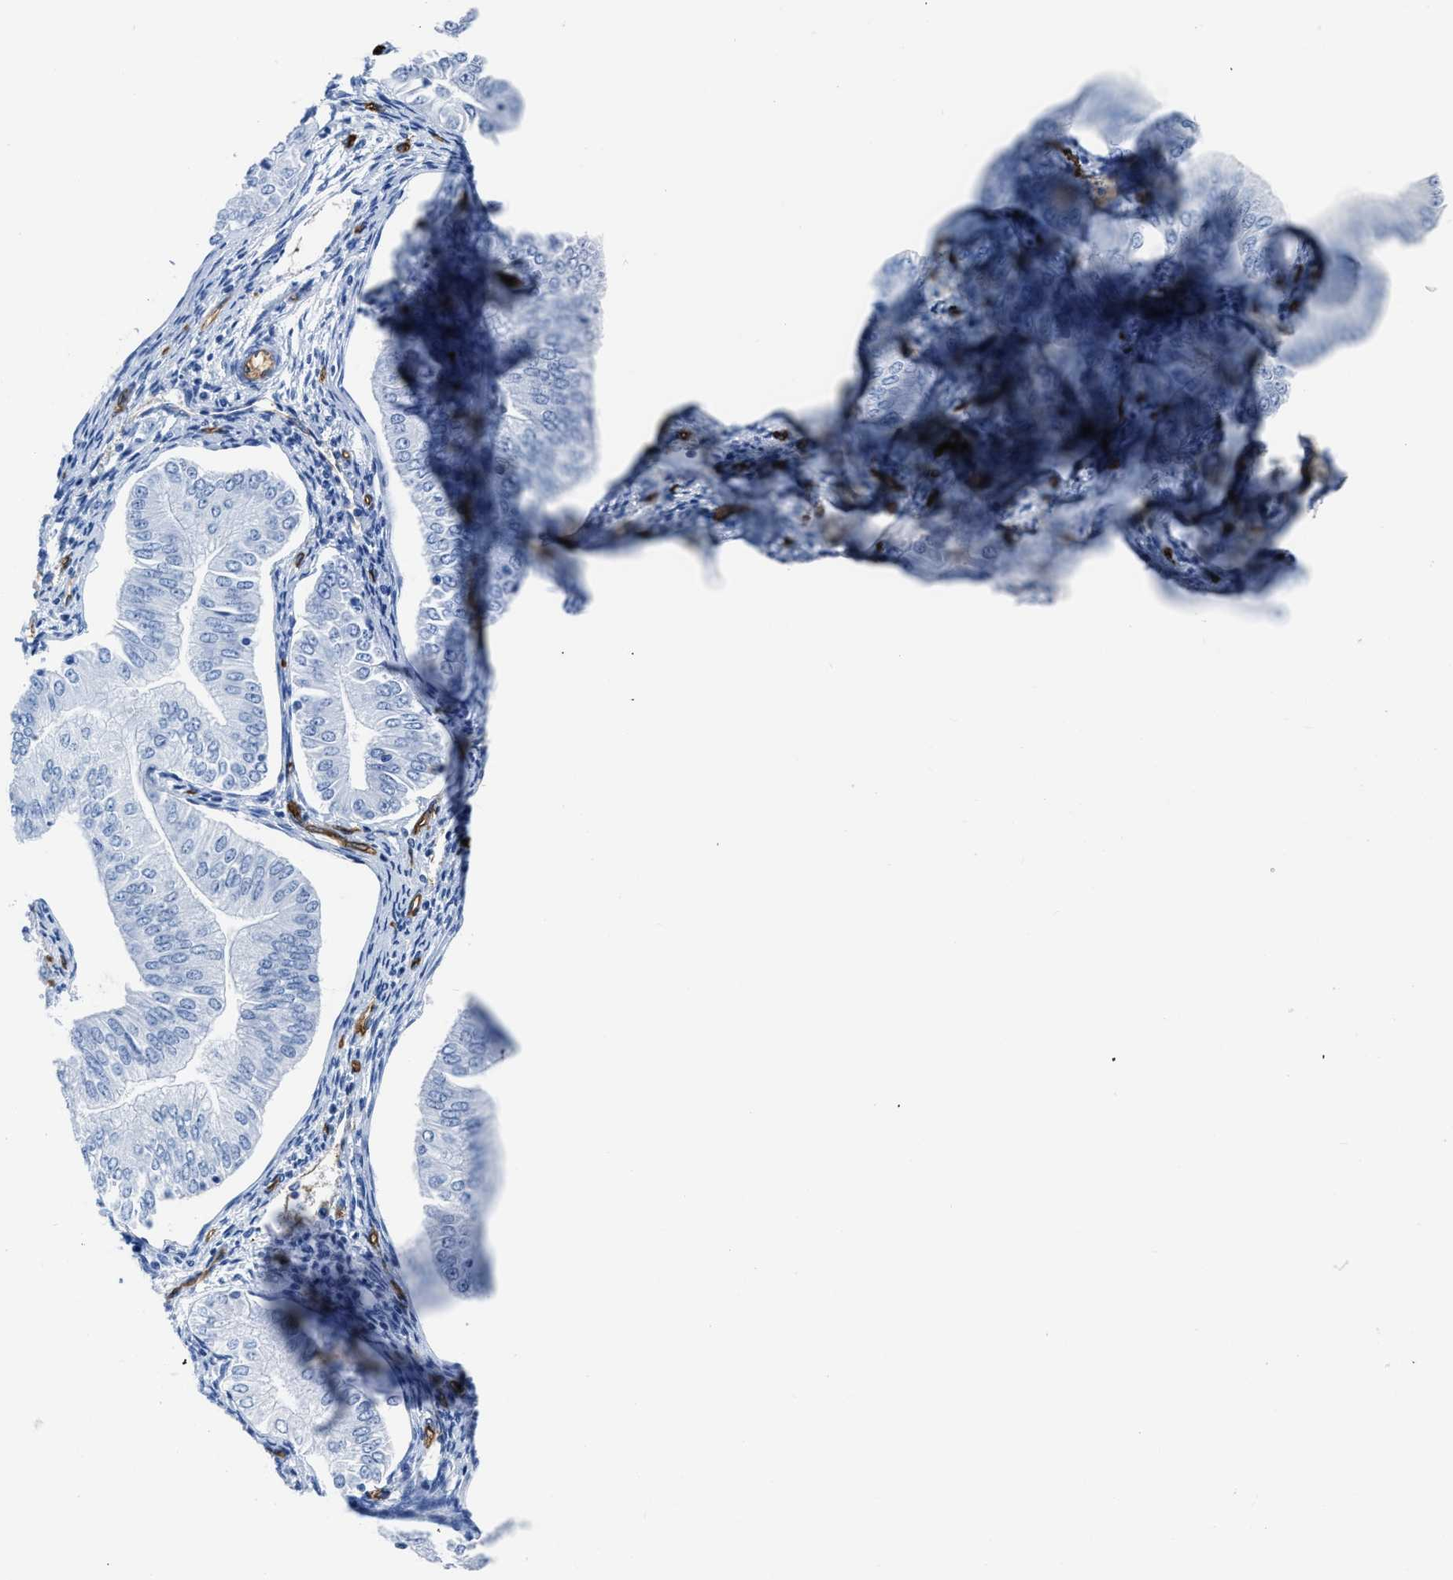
{"staining": {"intensity": "negative", "quantity": "none", "location": "none"}, "tissue": "endometrial cancer", "cell_type": "Tumor cells", "image_type": "cancer", "snomed": [{"axis": "morphology", "description": "Normal tissue, NOS"}, {"axis": "morphology", "description": "Adenocarcinoma, NOS"}, {"axis": "topography", "description": "Endometrium"}], "caption": "Immunohistochemistry (IHC) photomicrograph of human endometrial adenocarcinoma stained for a protein (brown), which shows no staining in tumor cells.", "gene": "AQP1", "patient": {"sex": "female", "age": 53}}